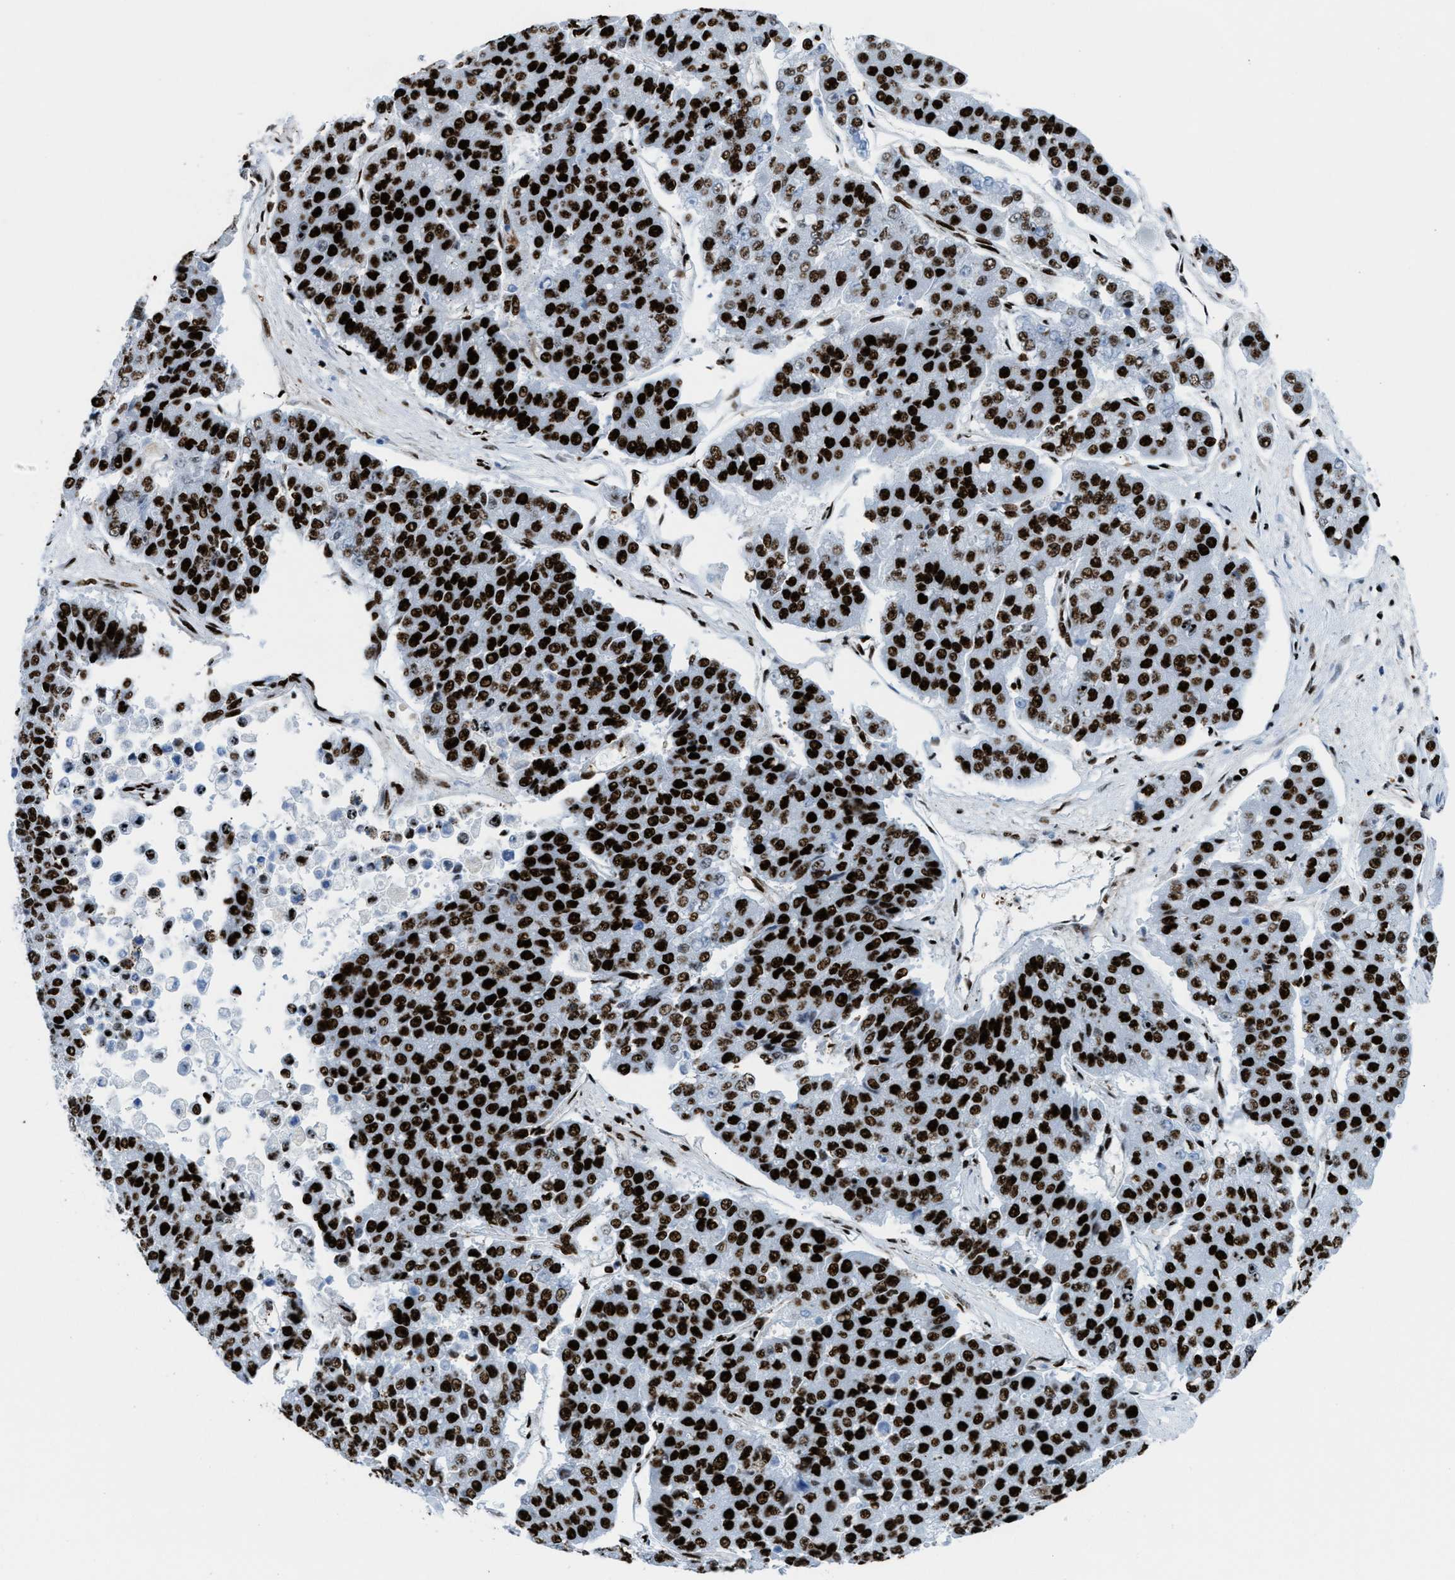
{"staining": {"intensity": "strong", "quantity": ">75%", "location": "nuclear"}, "tissue": "pancreatic cancer", "cell_type": "Tumor cells", "image_type": "cancer", "snomed": [{"axis": "morphology", "description": "Adenocarcinoma, NOS"}, {"axis": "topography", "description": "Pancreas"}], "caption": "Pancreatic cancer (adenocarcinoma) stained with a protein marker shows strong staining in tumor cells.", "gene": "NONO", "patient": {"sex": "male", "age": 50}}